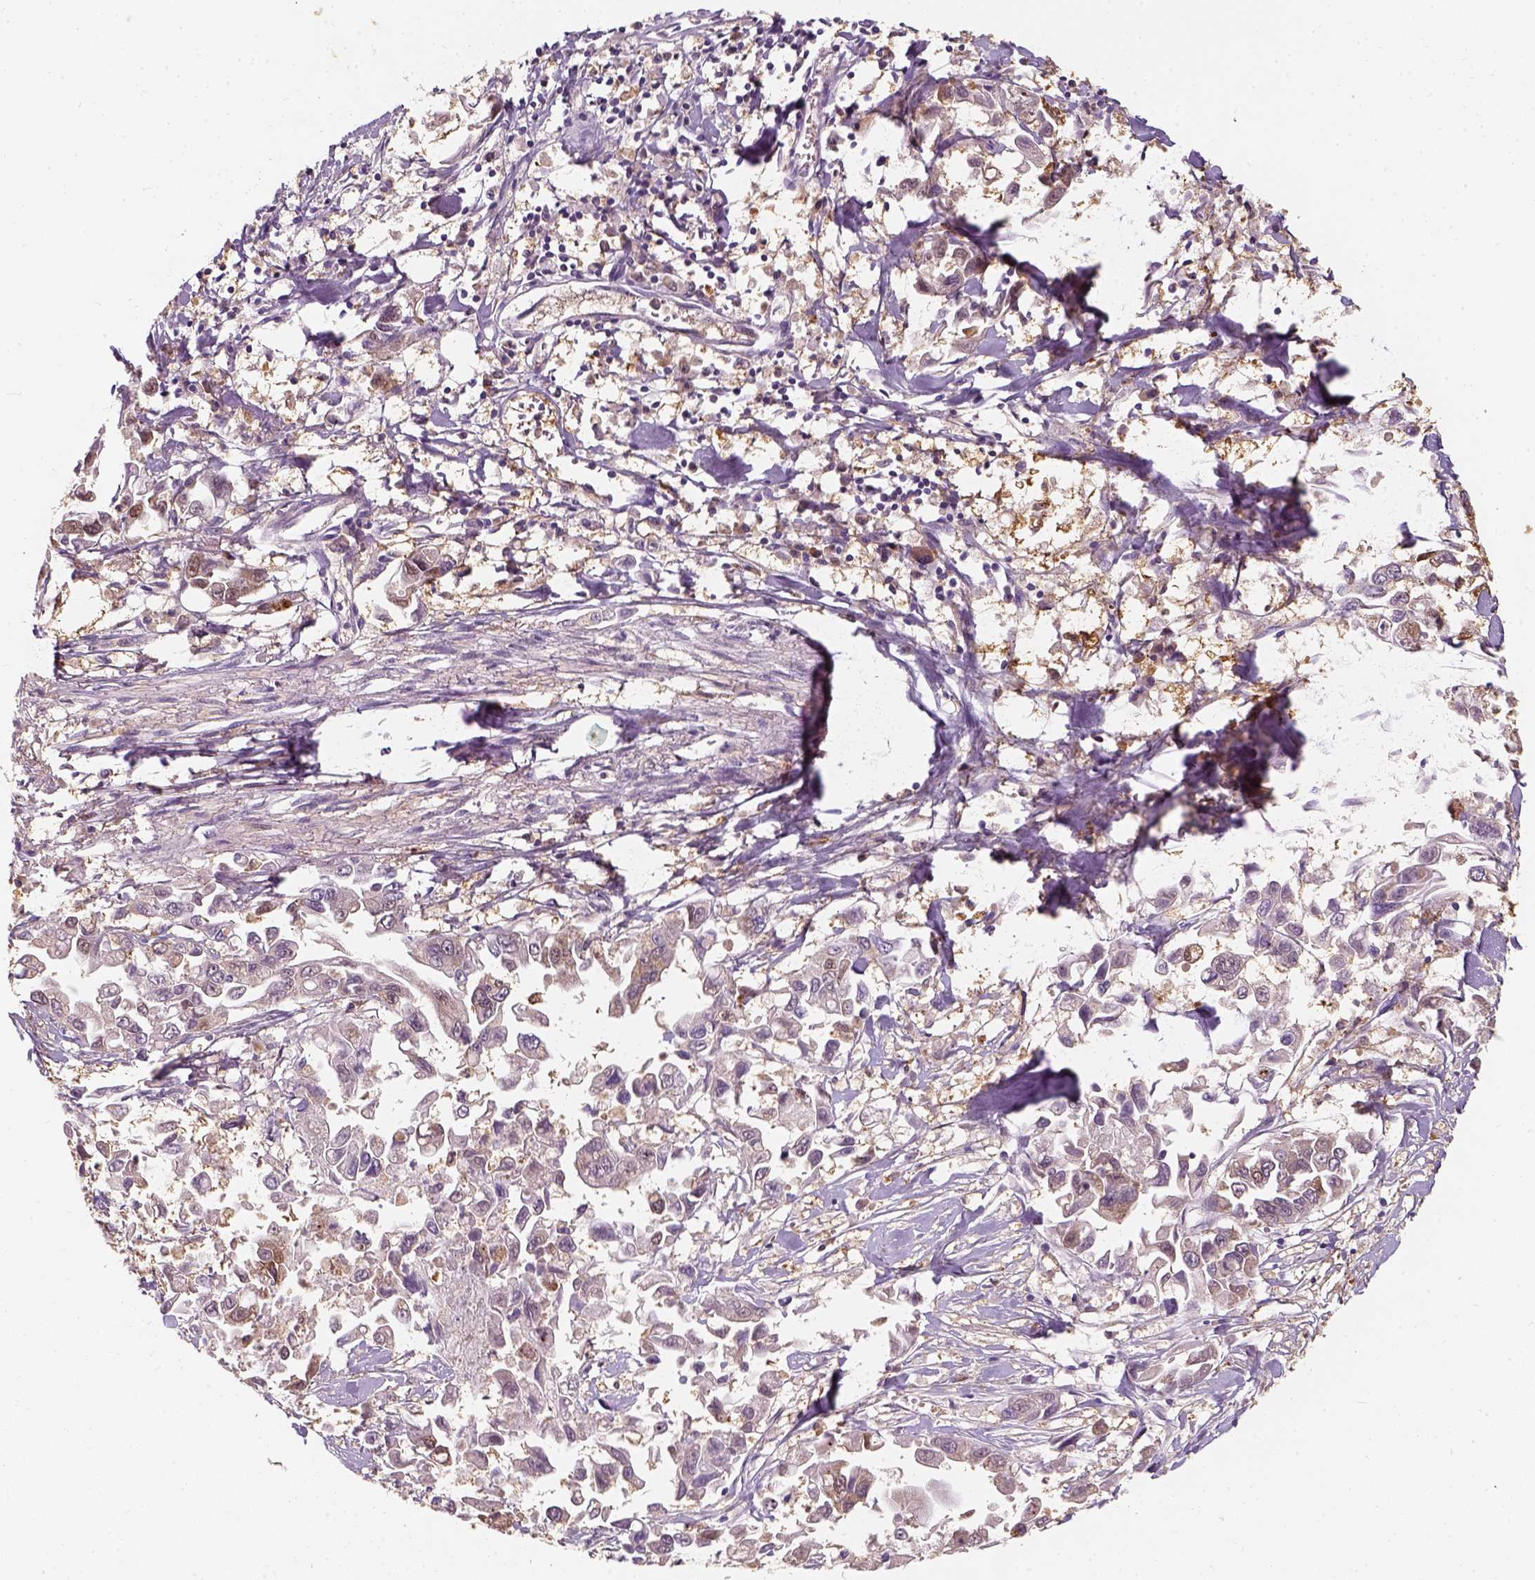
{"staining": {"intensity": "weak", "quantity": "25%-75%", "location": "cytoplasmic/membranous"}, "tissue": "pancreatic cancer", "cell_type": "Tumor cells", "image_type": "cancer", "snomed": [{"axis": "morphology", "description": "Adenocarcinoma, NOS"}, {"axis": "topography", "description": "Pancreas"}], "caption": "Immunohistochemistry of human pancreatic cancer reveals low levels of weak cytoplasmic/membranous staining in about 25%-75% of tumor cells.", "gene": "SQSTM1", "patient": {"sex": "female", "age": 83}}